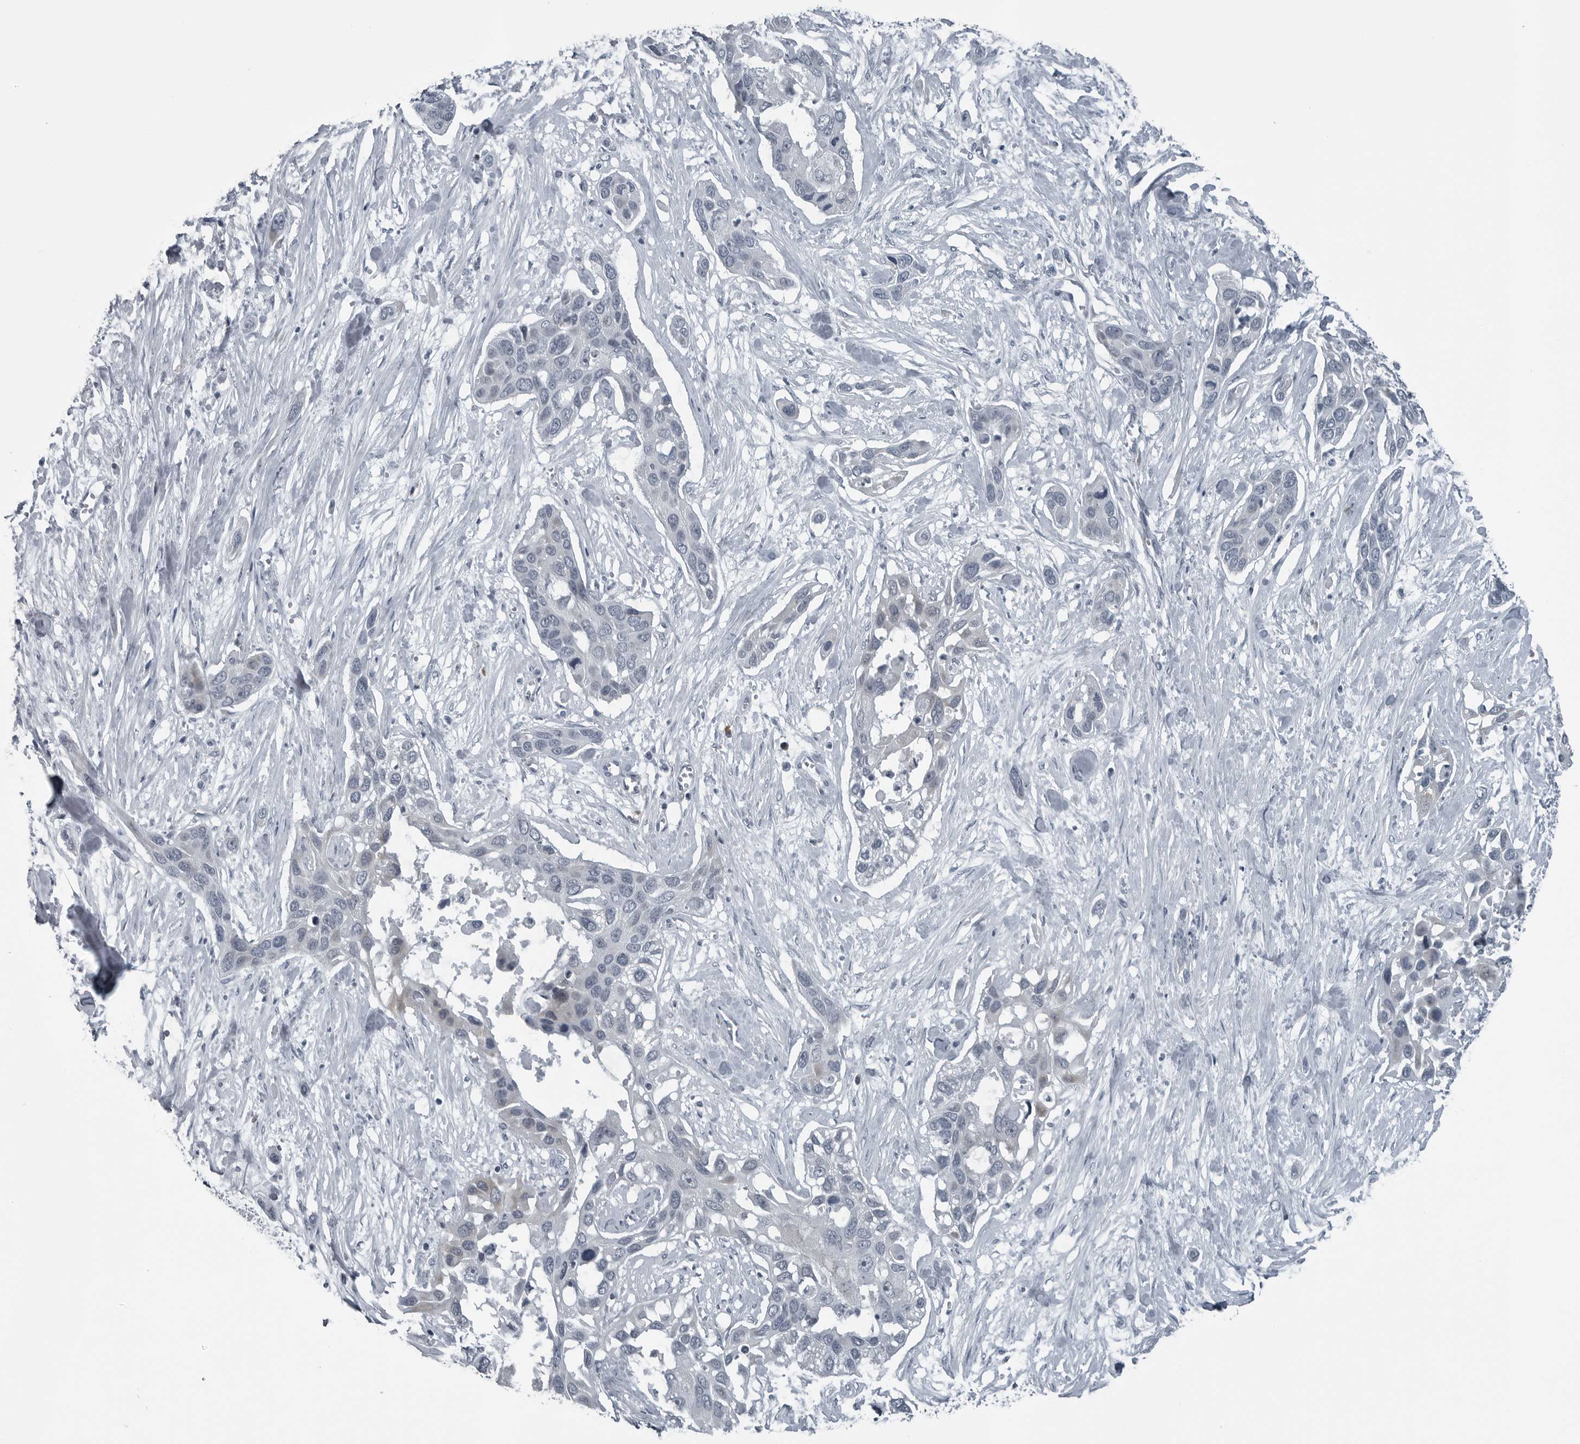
{"staining": {"intensity": "negative", "quantity": "none", "location": "none"}, "tissue": "pancreatic cancer", "cell_type": "Tumor cells", "image_type": "cancer", "snomed": [{"axis": "morphology", "description": "Adenocarcinoma, NOS"}, {"axis": "topography", "description": "Pancreas"}], "caption": "This is an IHC image of adenocarcinoma (pancreatic). There is no positivity in tumor cells.", "gene": "DNAAF11", "patient": {"sex": "female", "age": 60}}